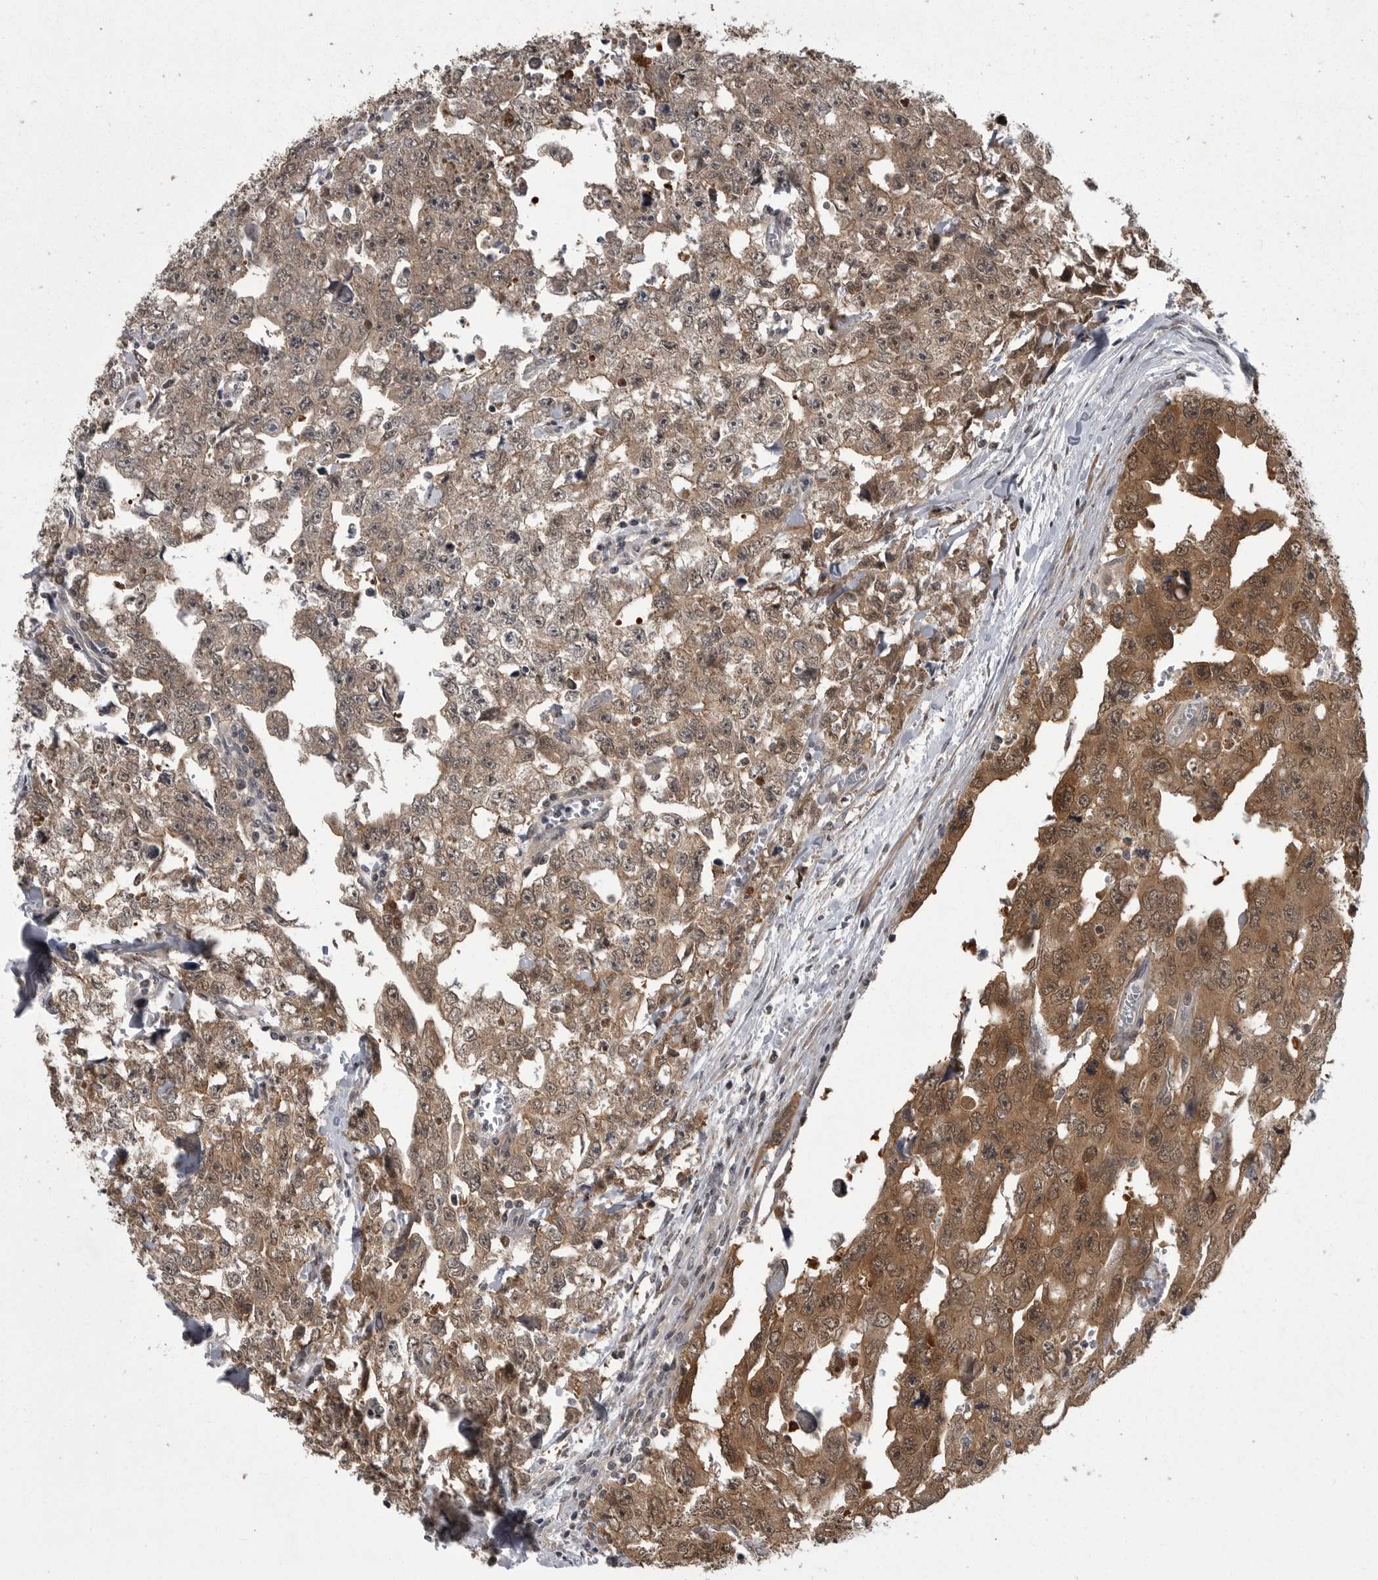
{"staining": {"intensity": "moderate", "quantity": ">75%", "location": "cytoplasmic/membranous,nuclear"}, "tissue": "testis cancer", "cell_type": "Tumor cells", "image_type": "cancer", "snomed": [{"axis": "morphology", "description": "Carcinoma, Embryonal, NOS"}, {"axis": "topography", "description": "Testis"}], "caption": "This micrograph displays testis embryonal carcinoma stained with immunohistochemistry to label a protein in brown. The cytoplasmic/membranous and nuclear of tumor cells show moderate positivity for the protein. Nuclei are counter-stained blue.", "gene": "PPP1R9A", "patient": {"sex": "male", "age": 28}}